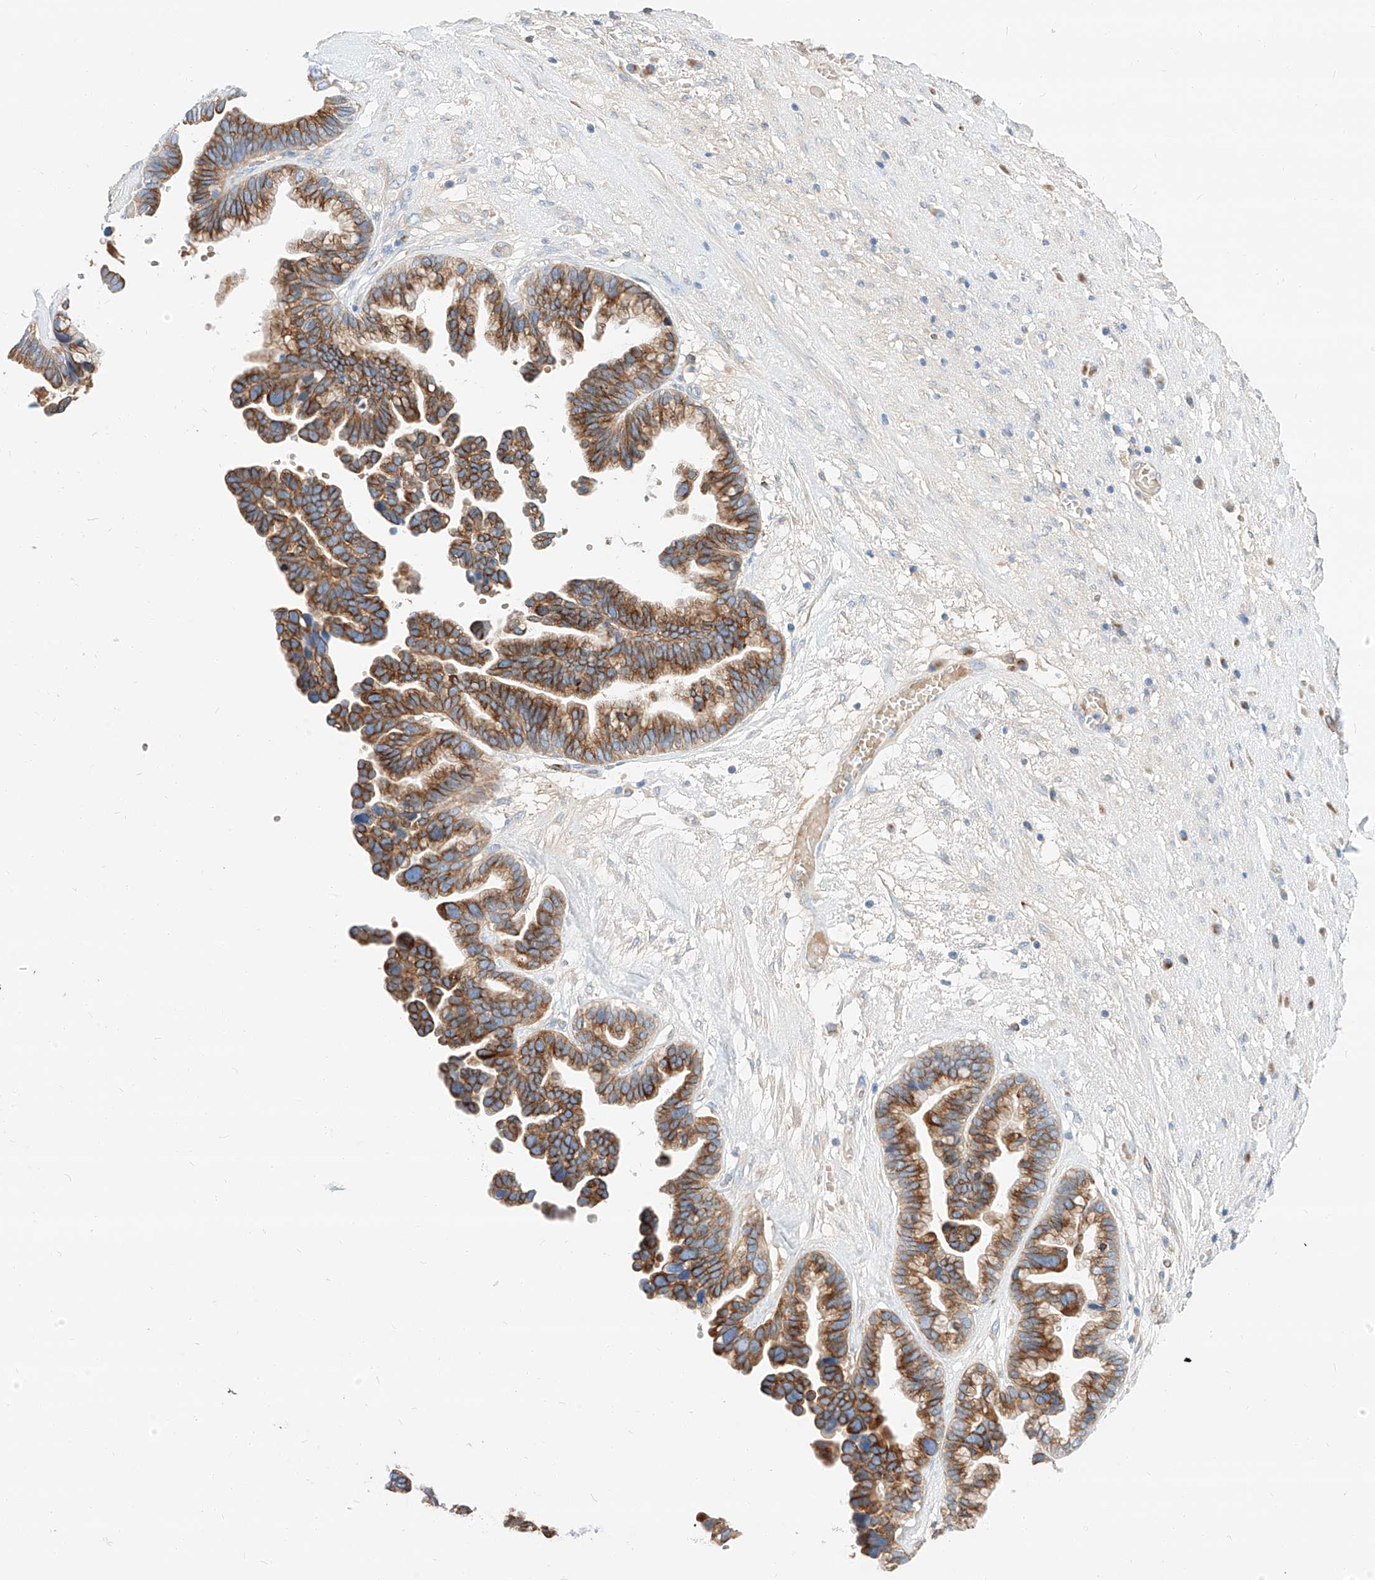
{"staining": {"intensity": "moderate", "quantity": ">75%", "location": "cytoplasmic/membranous"}, "tissue": "ovarian cancer", "cell_type": "Tumor cells", "image_type": "cancer", "snomed": [{"axis": "morphology", "description": "Cystadenocarcinoma, serous, NOS"}, {"axis": "topography", "description": "Ovary"}], "caption": "A brown stain highlights moderate cytoplasmic/membranous expression of a protein in human ovarian serous cystadenocarcinoma tumor cells.", "gene": "MAP7", "patient": {"sex": "female", "age": 56}}